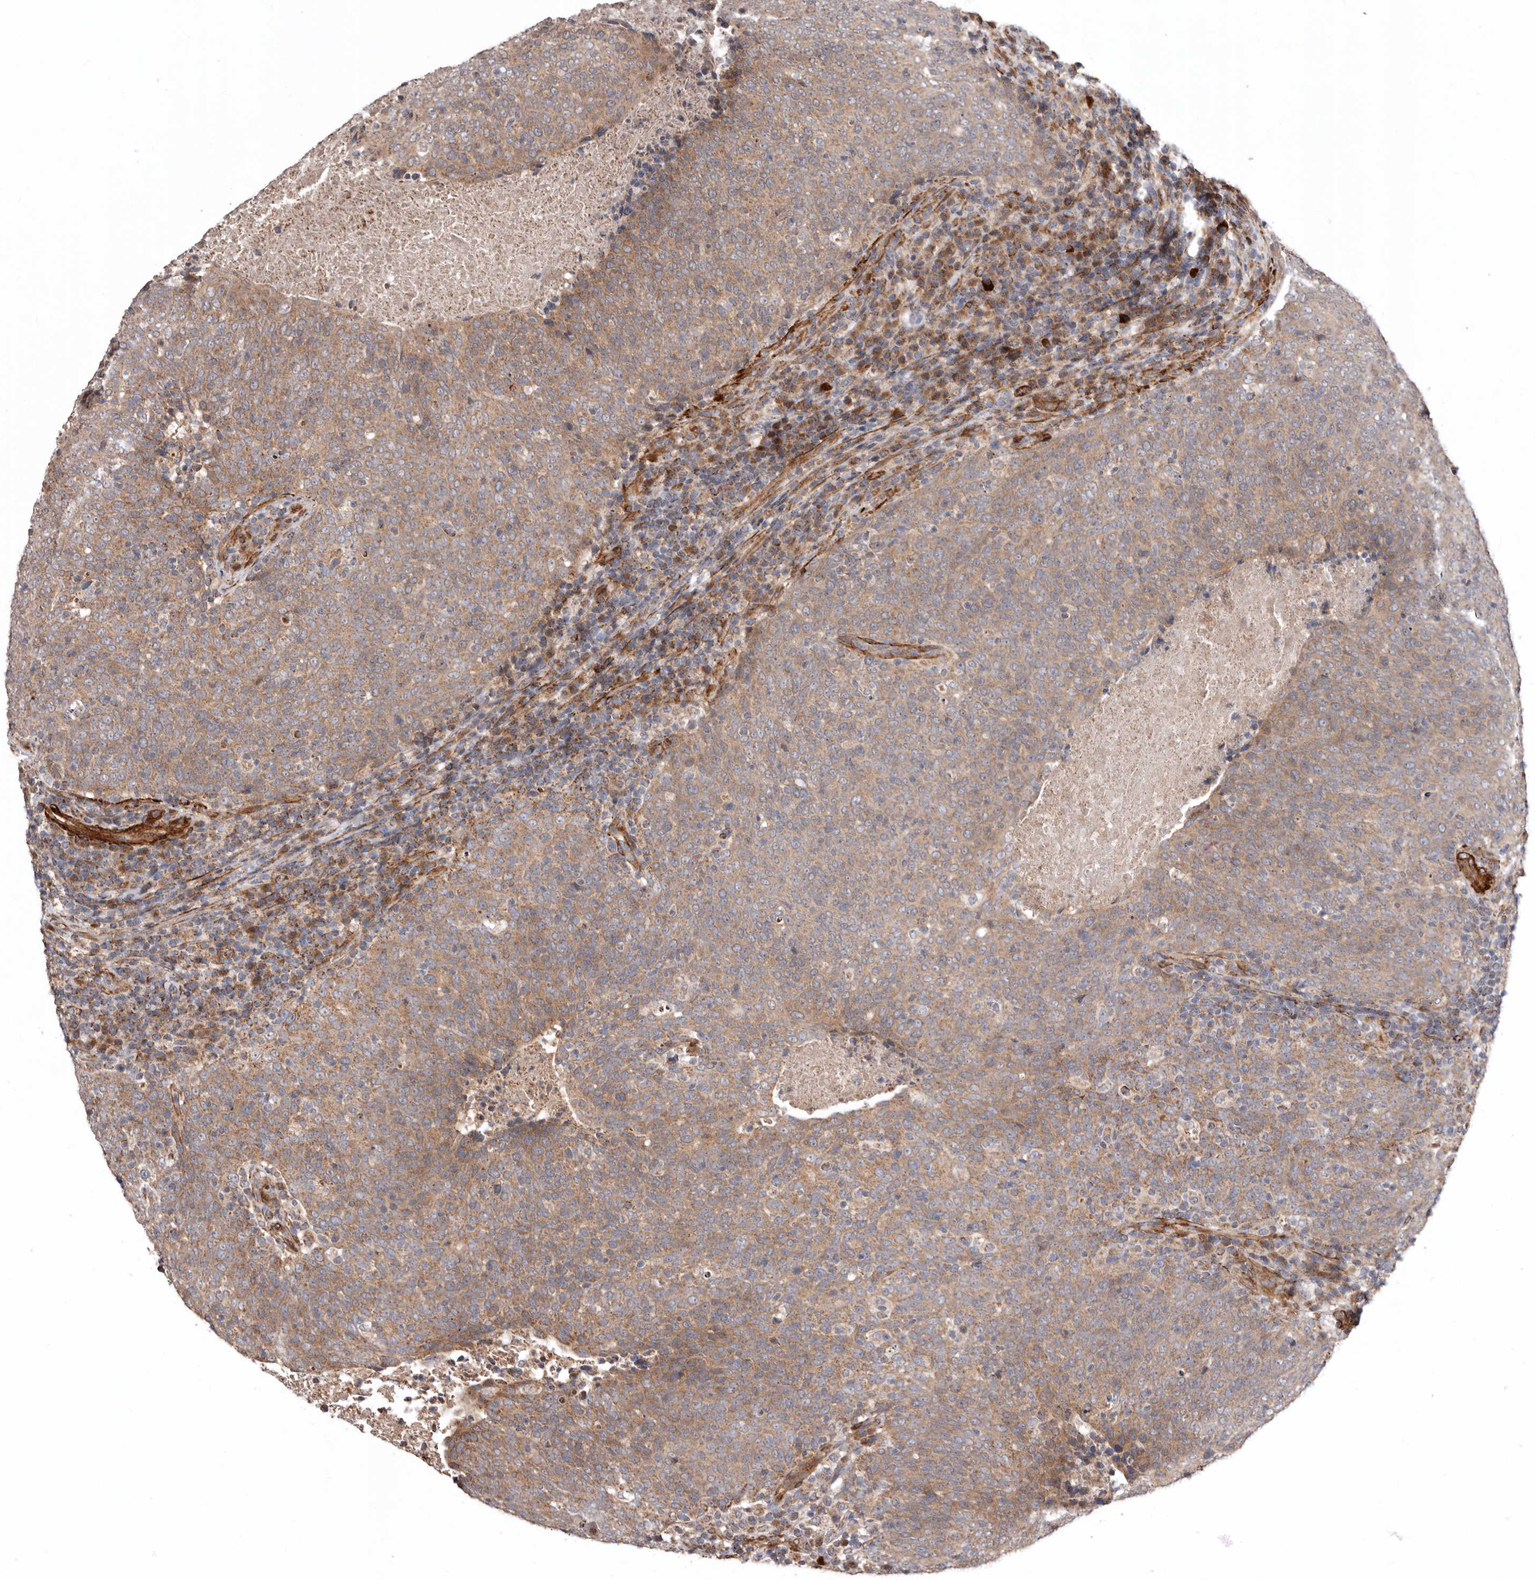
{"staining": {"intensity": "weak", "quantity": ">75%", "location": "cytoplasmic/membranous"}, "tissue": "head and neck cancer", "cell_type": "Tumor cells", "image_type": "cancer", "snomed": [{"axis": "morphology", "description": "Squamous cell carcinoma, NOS"}, {"axis": "morphology", "description": "Squamous cell carcinoma, metastatic, NOS"}, {"axis": "topography", "description": "Lymph node"}, {"axis": "topography", "description": "Head-Neck"}], "caption": "This histopathology image shows immunohistochemistry staining of head and neck cancer (metastatic squamous cell carcinoma), with low weak cytoplasmic/membranous positivity in about >75% of tumor cells.", "gene": "PROKR1", "patient": {"sex": "male", "age": 62}}